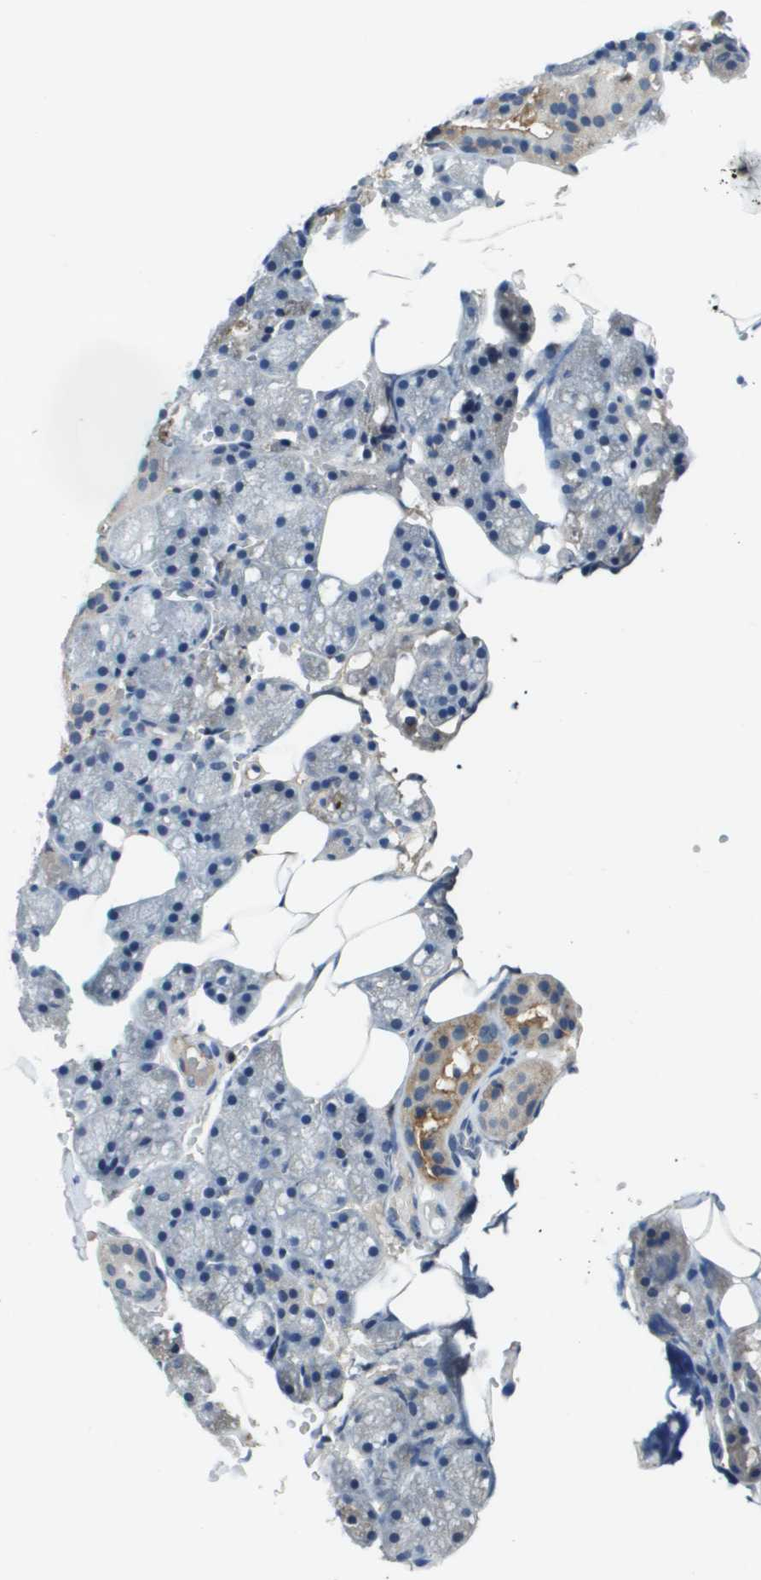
{"staining": {"intensity": "moderate", "quantity": "<25%", "location": "cytoplasmic/membranous"}, "tissue": "salivary gland", "cell_type": "Glandular cells", "image_type": "normal", "snomed": [{"axis": "morphology", "description": "Normal tissue, NOS"}, {"axis": "topography", "description": "Salivary gland"}], "caption": "The histopathology image shows staining of benign salivary gland, revealing moderate cytoplasmic/membranous protein staining (brown color) within glandular cells.", "gene": "SLC16A3", "patient": {"sex": "male", "age": 62}}